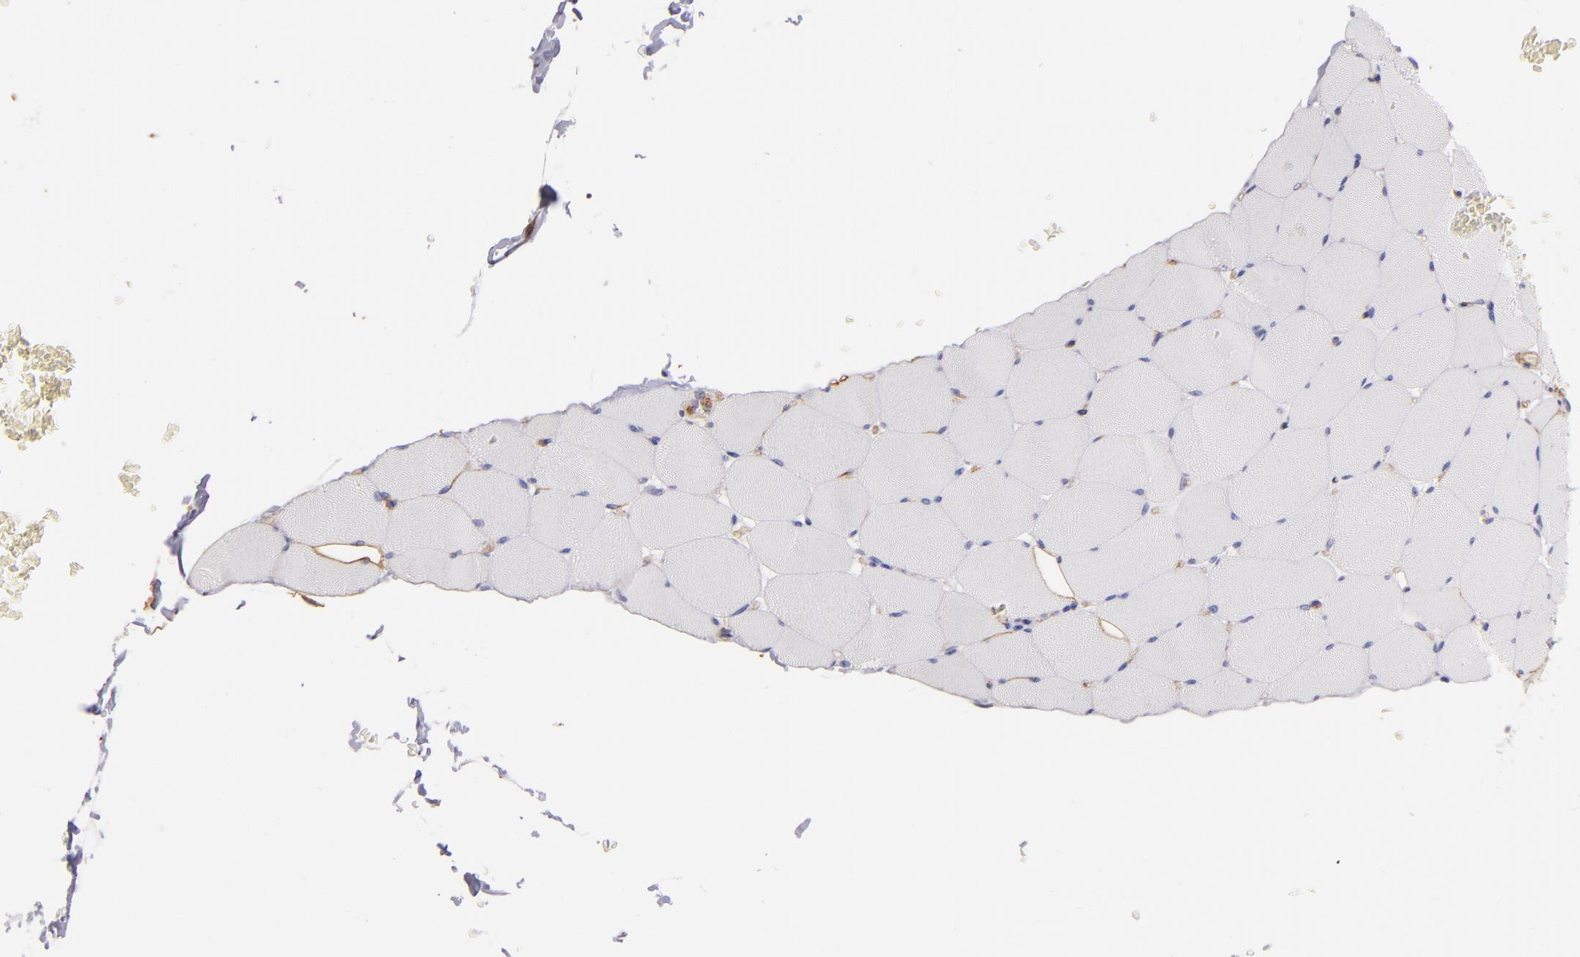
{"staining": {"intensity": "negative", "quantity": "none", "location": "none"}, "tissue": "skeletal muscle", "cell_type": "Myocytes", "image_type": "normal", "snomed": [{"axis": "morphology", "description": "Normal tissue, NOS"}, {"axis": "topography", "description": "Skeletal muscle"}], "caption": "IHC of normal human skeletal muscle demonstrates no expression in myocytes.", "gene": "CD151", "patient": {"sex": "male", "age": 62}}